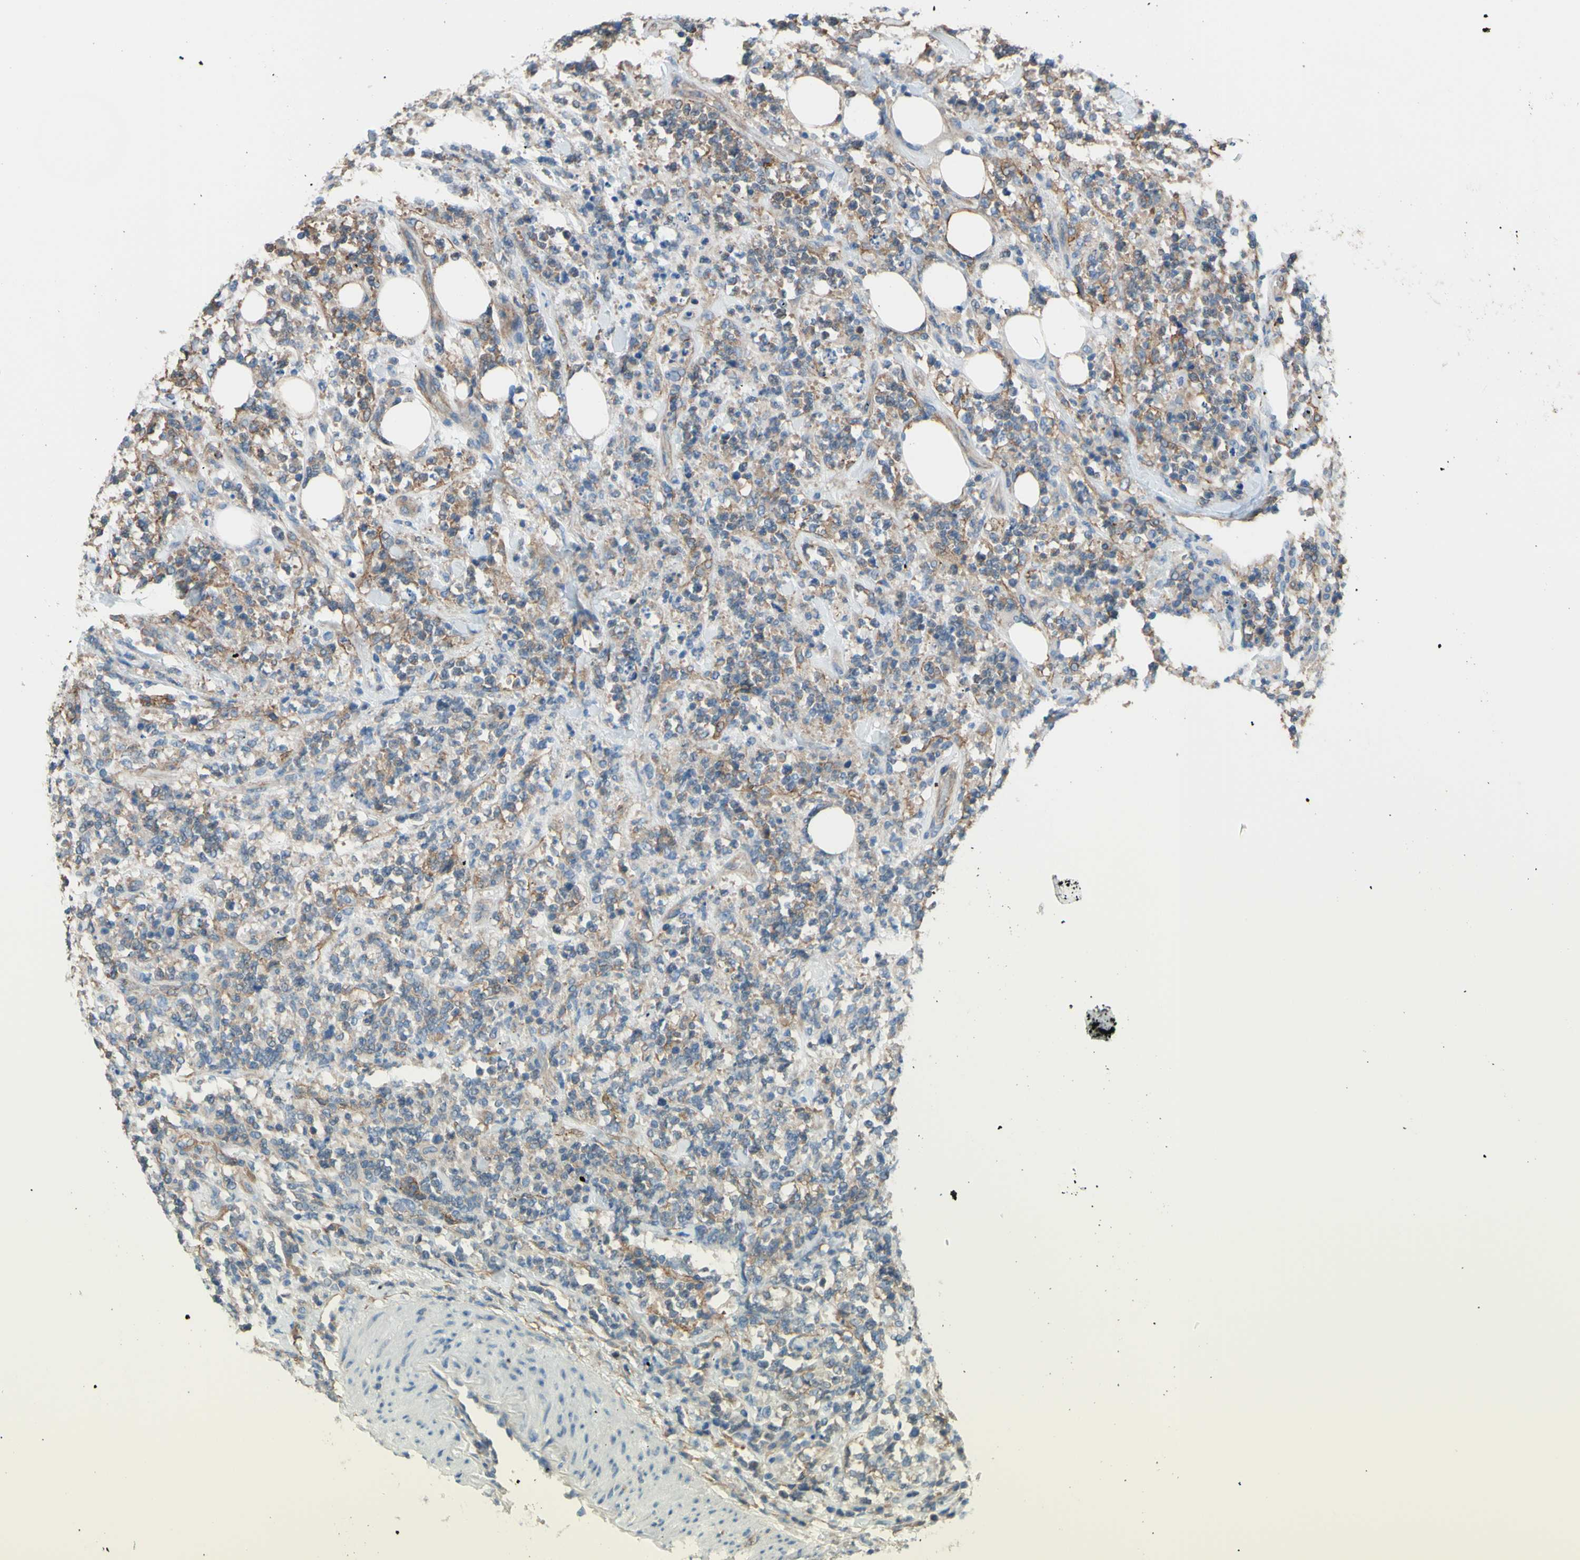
{"staining": {"intensity": "negative", "quantity": "none", "location": "none"}, "tissue": "lymphoma", "cell_type": "Tumor cells", "image_type": "cancer", "snomed": [{"axis": "morphology", "description": "Malignant lymphoma, non-Hodgkin's type, High grade"}, {"axis": "topography", "description": "Soft tissue"}], "caption": "Immunohistochemistry image of human lymphoma stained for a protein (brown), which displays no positivity in tumor cells. The staining was performed using DAB (3,3'-diaminobenzidine) to visualize the protein expression in brown, while the nuclei were stained in blue with hematoxylin (Magnification: 20x).", "gene": "ADD1", "patient": {"sex": "male", "age": 18}}